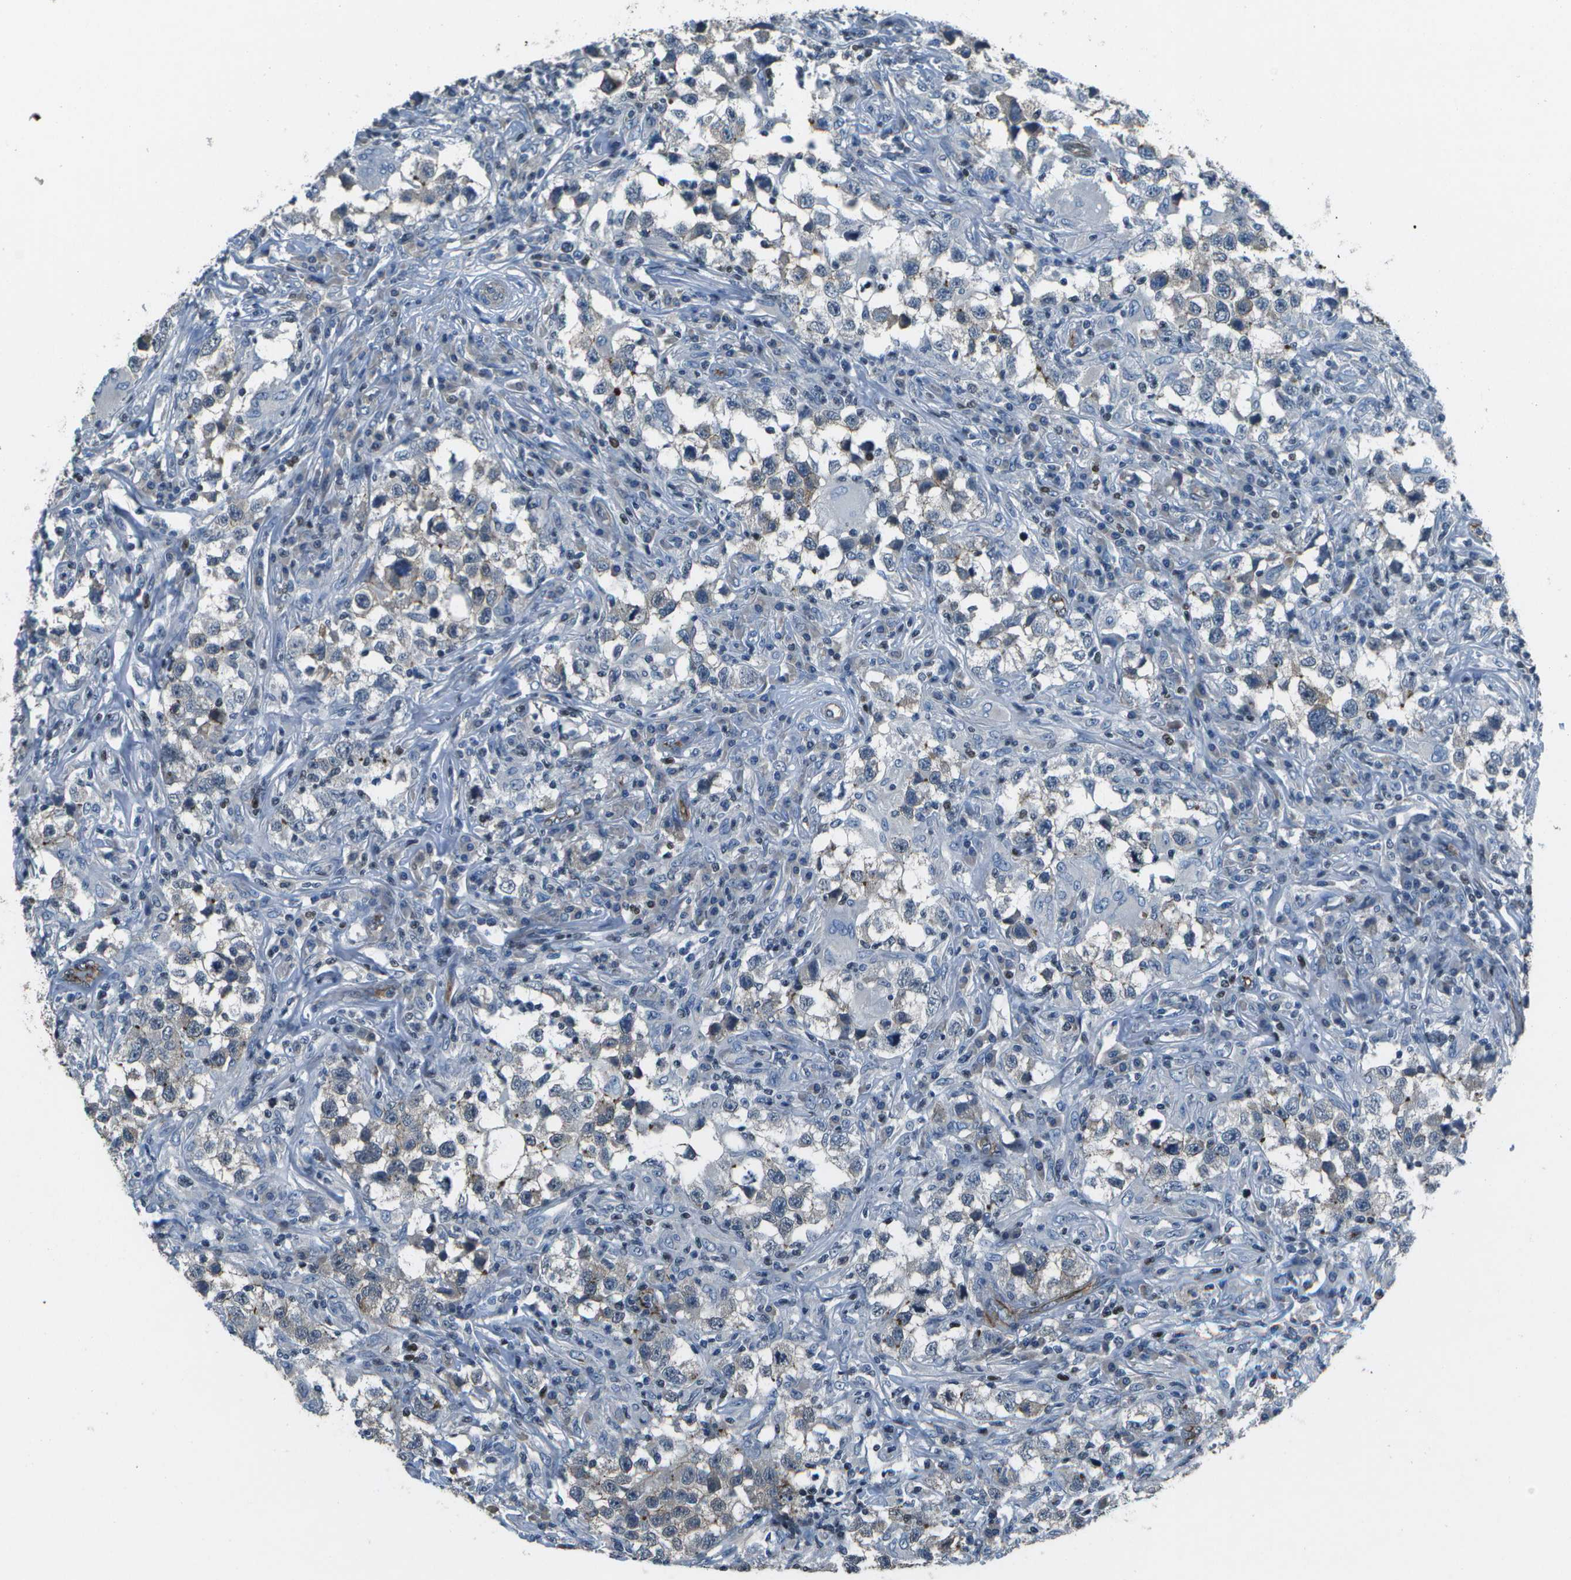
{"staining": {"intensity": "weak", "quantity": "<25%", "location": "cytoplasmic/membranous"}, "tissue": "testis cancer", "cell_type": "Tumor cells", "image_type": "cancer", "snomed": [{"axis": "morphology", "description": "Carcinoma, Embryonal, NOS"}, {"axis": "topography", "description": "Testis"}], "caption": "Testis embryonal carcinoma stained for a protein using IHC exhibits no positivity tumor cells.", "gene": "PDLIM1", "patient": {"sex": "male", "age": 21}}